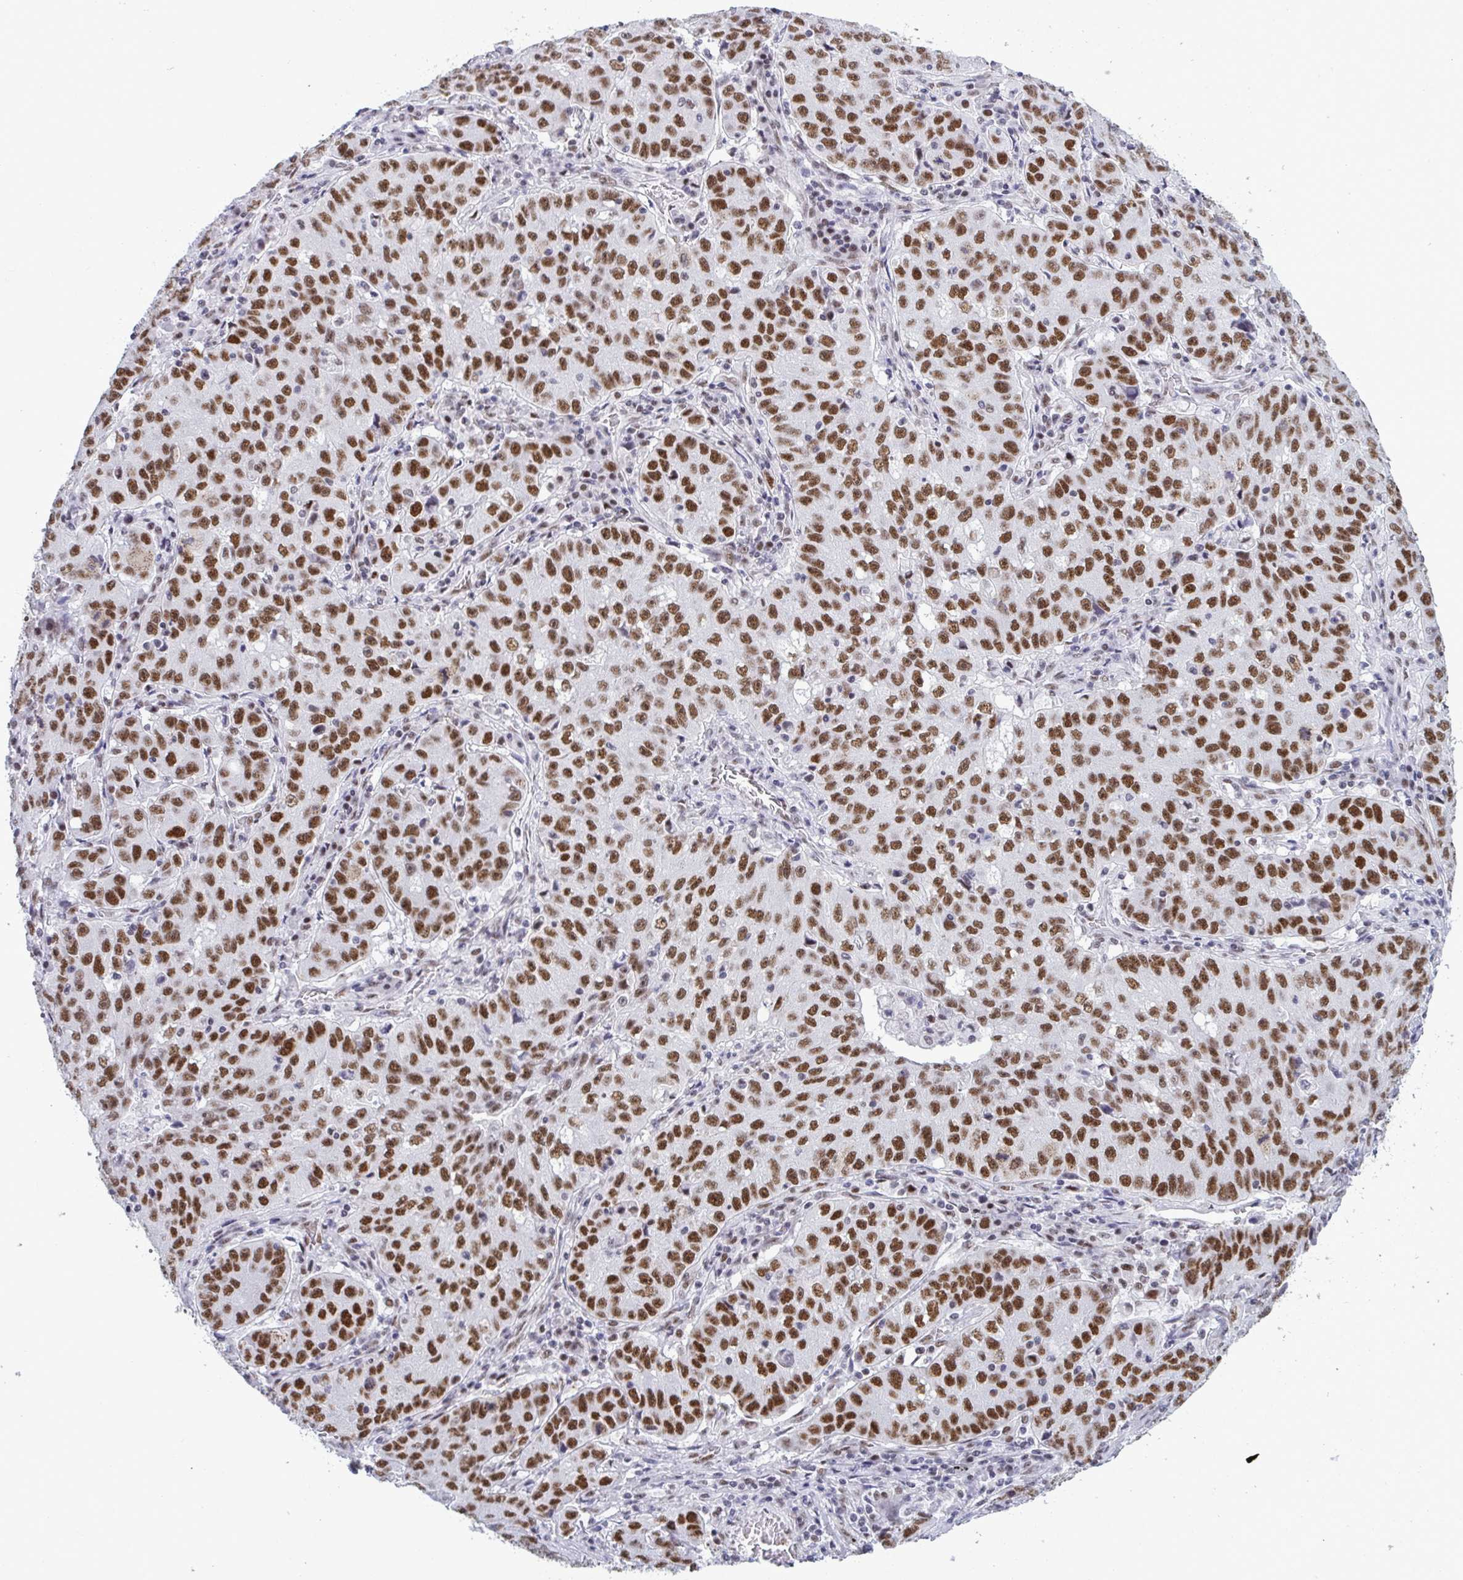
{"staining": {"intensity": "strong", "quantity": ">75%", "location": "nuclear"}, "tissue": "lung cancer", "cell_type": "Tumor cells", "image_type": "cancer", "snomed": [{"axis": "morphology", "description": "Normal morphology"}, {"axis": "morphology", "description": "Adenocarcinoma, NOS"}, {"axis": "topography", "description": "Lymph node"}, {"axis": "topography", "description": "Lung"}], "caption": "This image reveals lung adenocarcinoma stained with immunohistochemistry (IHC) to label a protein in brown. The nuclear of tumor cells show strong positivity for the protein. Nuclei are counter-stained blue.", "gene": "PPP1R10", "patient": {"sex": "female", "age": 57}}